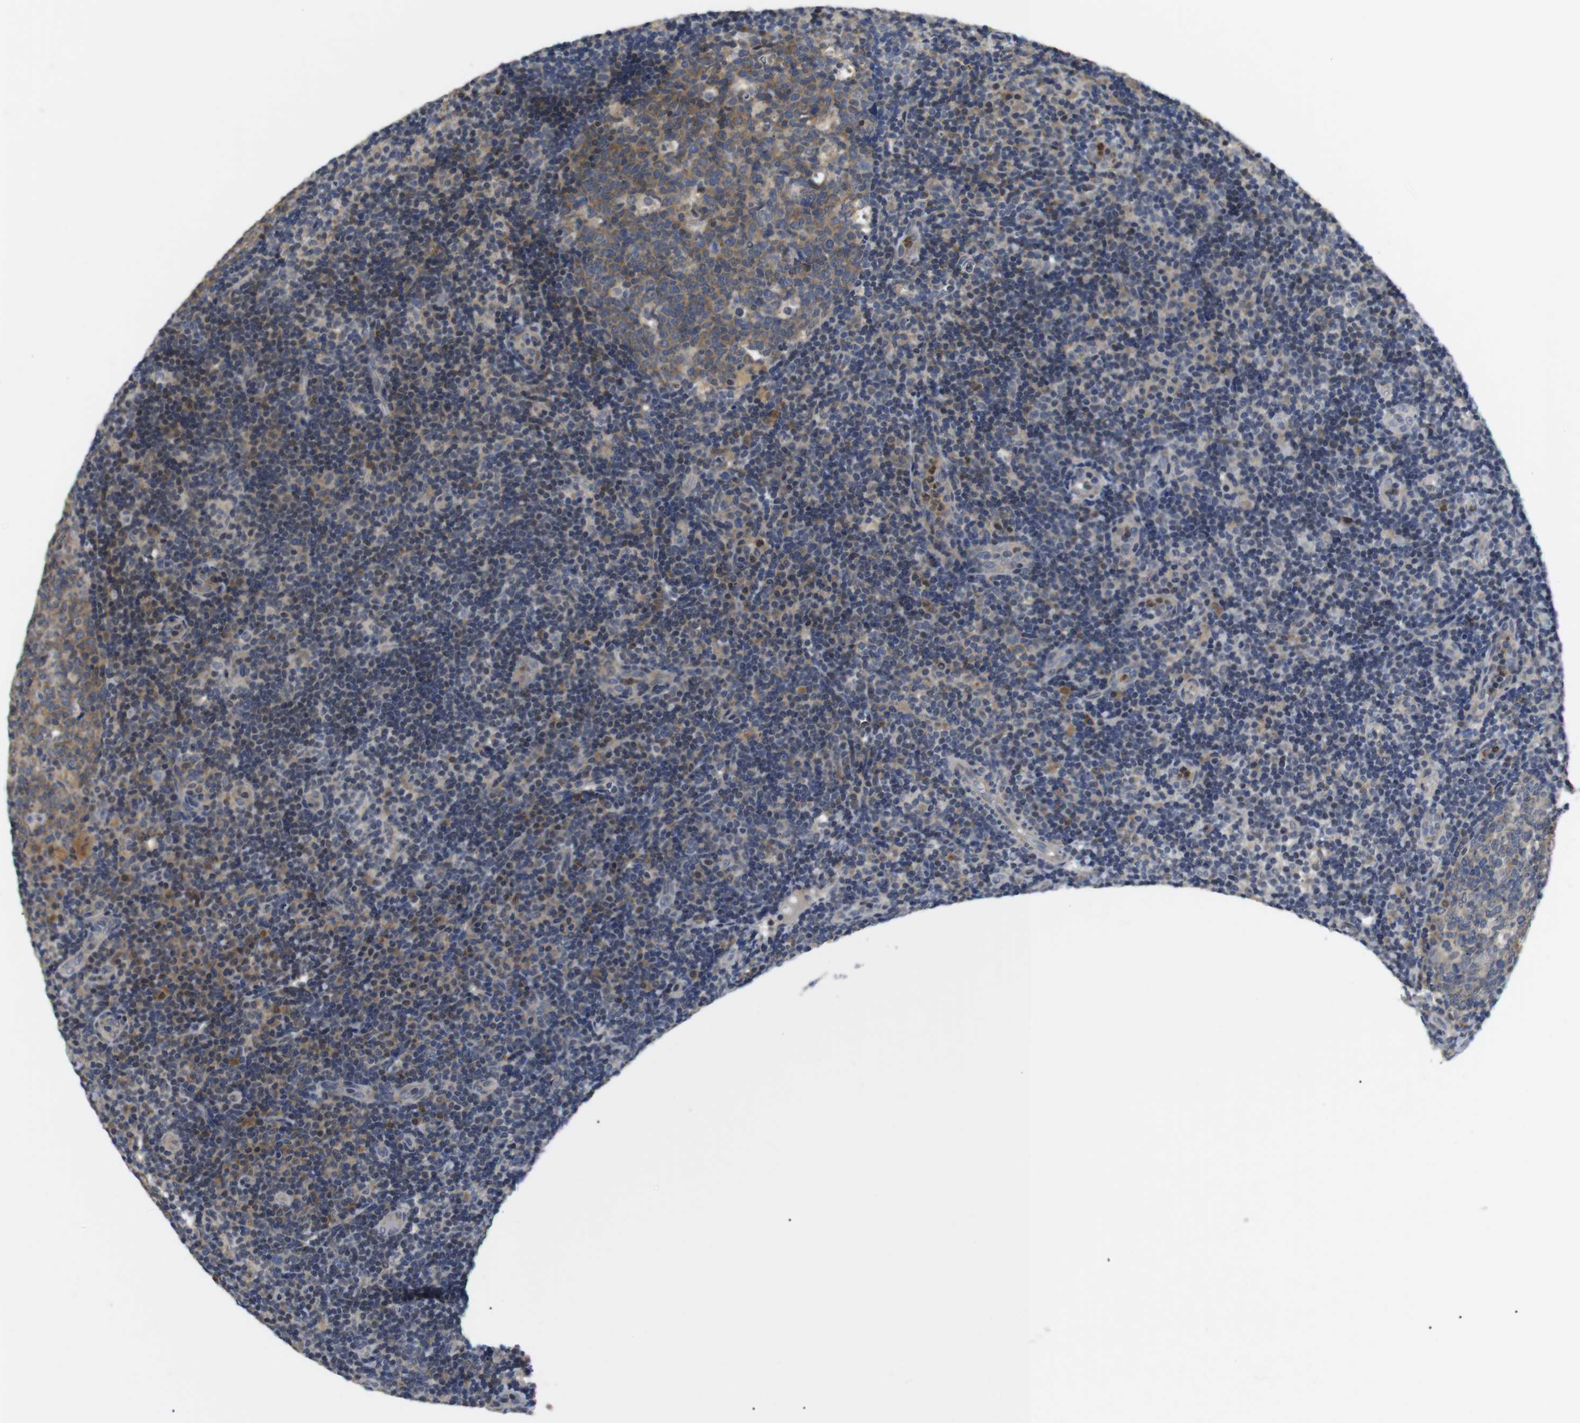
{"staining": {"intensity": "moderate", "quantity": "25%-75%", "location": "cytoplasmic/membranous"}, "tissue": "tonsil", "cell_type": "Germinal center cells", "image_type": "normal", "snomed": [{"axis": "morphology", "description": "Normal tissue, NOS"}, {"axis": "topography", "description": "Tonsil"}], "caption": "Tonsil stained for a protein displays moderate cytoplasmic/membranous positivity in germinal center cells. The protein of interest is shown in brown color, while the nuclei are stained blue.", "gene": "FNTA", "patient": {"sex": "female", "age": 40}}